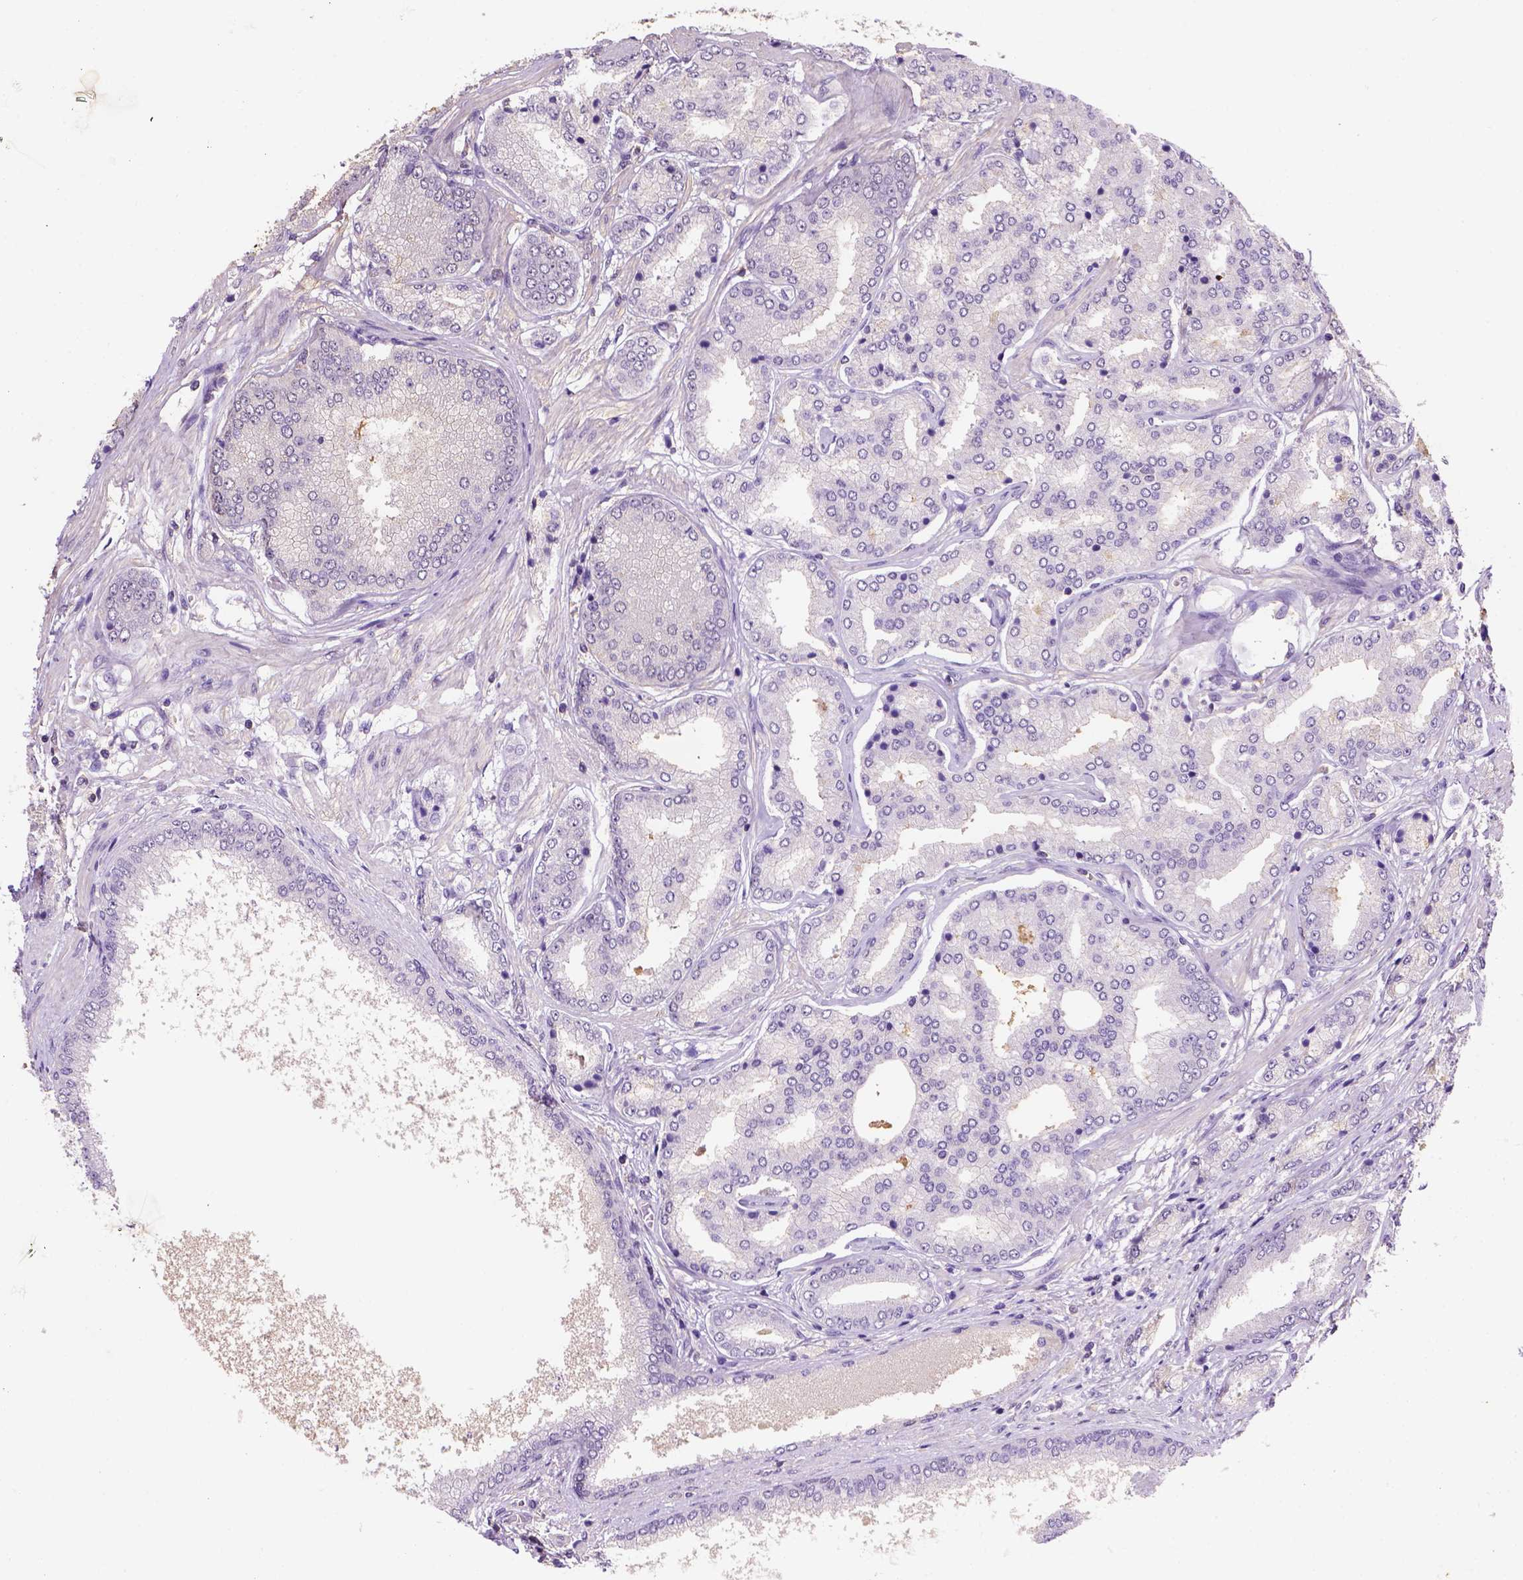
{"staining": {"intensity": "weak", "quantity": "<25%", "location": "cytoplasmic/membranous,nuclear"}, "tissue": "prostate cancer", "cell_type": "Tumor cells", "image_type": "cancer", "snomed": [{"axis": "morphology", "description": "Adenocarcinoma, NOS"}, {"axis": "topography", "description": "Prostate"}], "caption": "This is an IHC image of human adenocarcinoma (prostate). There is no positivity in tumor cells.", "gene": "SCML4", "patient": {"sex": "male", "age": 63}}